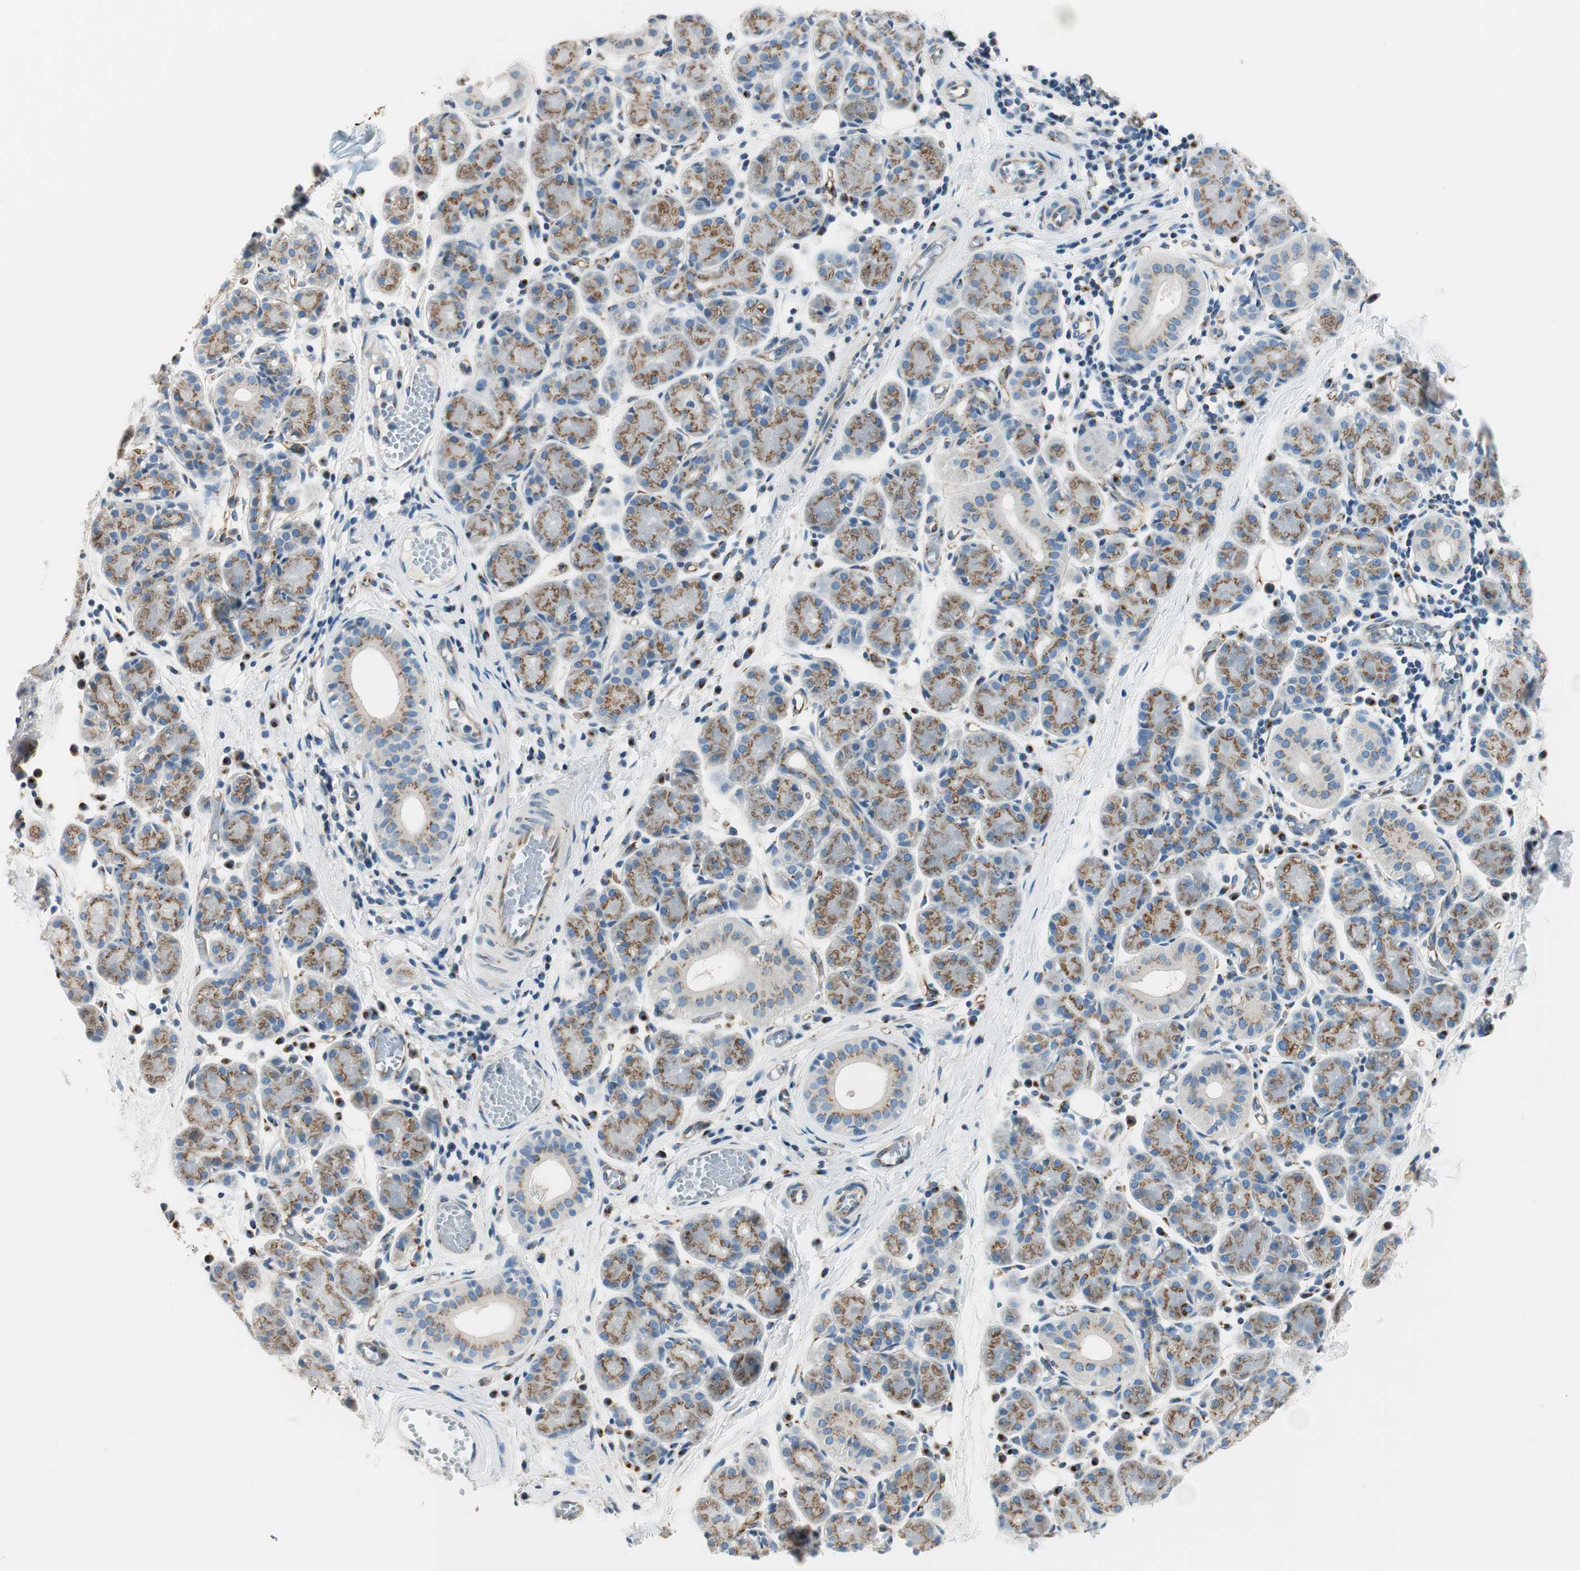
{"staining": {"intensity": "moderate", "quantity": ">75%", "location": "cytoplasmic/membranous"}, "tissue": "salivary gland", "cell_type": "Glandular cells", "image_type": "normal", "snomed": [{"axis": "morphology", "description": "Normal tissue, NOS"}, {"axis": "morphology", "description": "Inflammation, NOS"}, {"axis": "topography", "description": "Lymph node"}, {"axis": "topography", "description": "Salivary gland"}], "caption": "This photomicrograph demonstrates benign salivary gland stained with IHC to label a protein in brown. The cytoplasmic/membranous of glandular cells show moderate positivity for the protein. Nuclei are counter-stained blue.", "gene": "TMF1", "patient": {"sex": "male", "age": 3}}